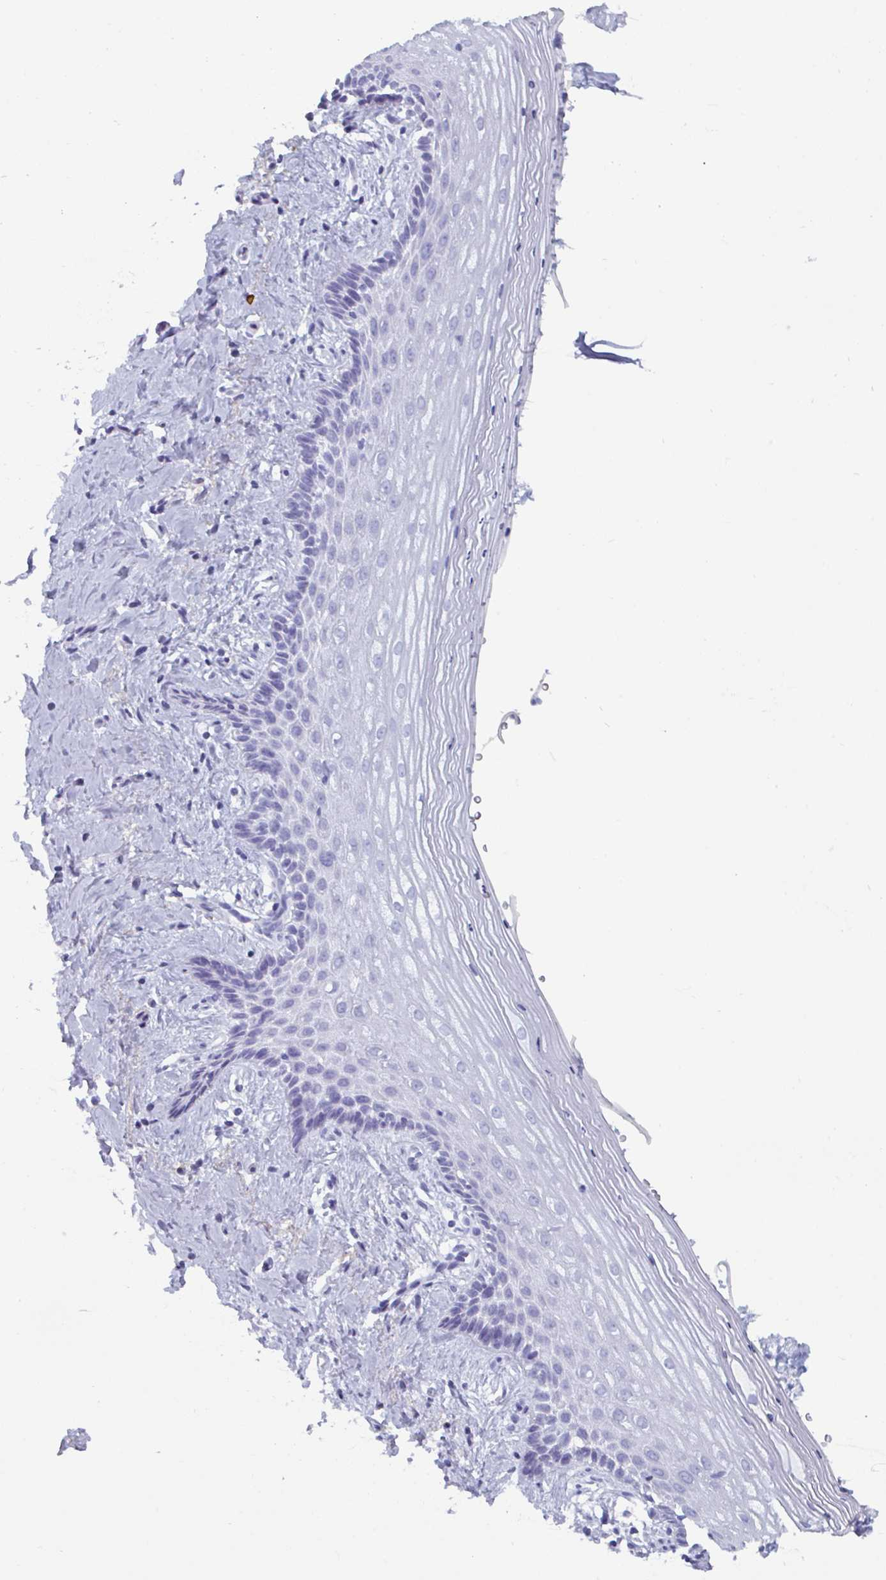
{"staining": {"intensity": "negative", "quantity": "none", "location": "none"}, "tissue": "vagina", "cell_type": "Squamous epithelial cells", "image_type": "normal", "snomed": [{"axis": "morphology", "description": "Normal tissue, NOS"}, {"axis": "topography", "description": "Vagina"}], "caption": "Photomicrograph shows no significant protein staining in squamous epithelial cells of unremarkable vagina. (DAB immunohistochemistry with hematoxylin counter stain).", "gene": "CREG2", "patient": {"sex": "female", "age": 42}}